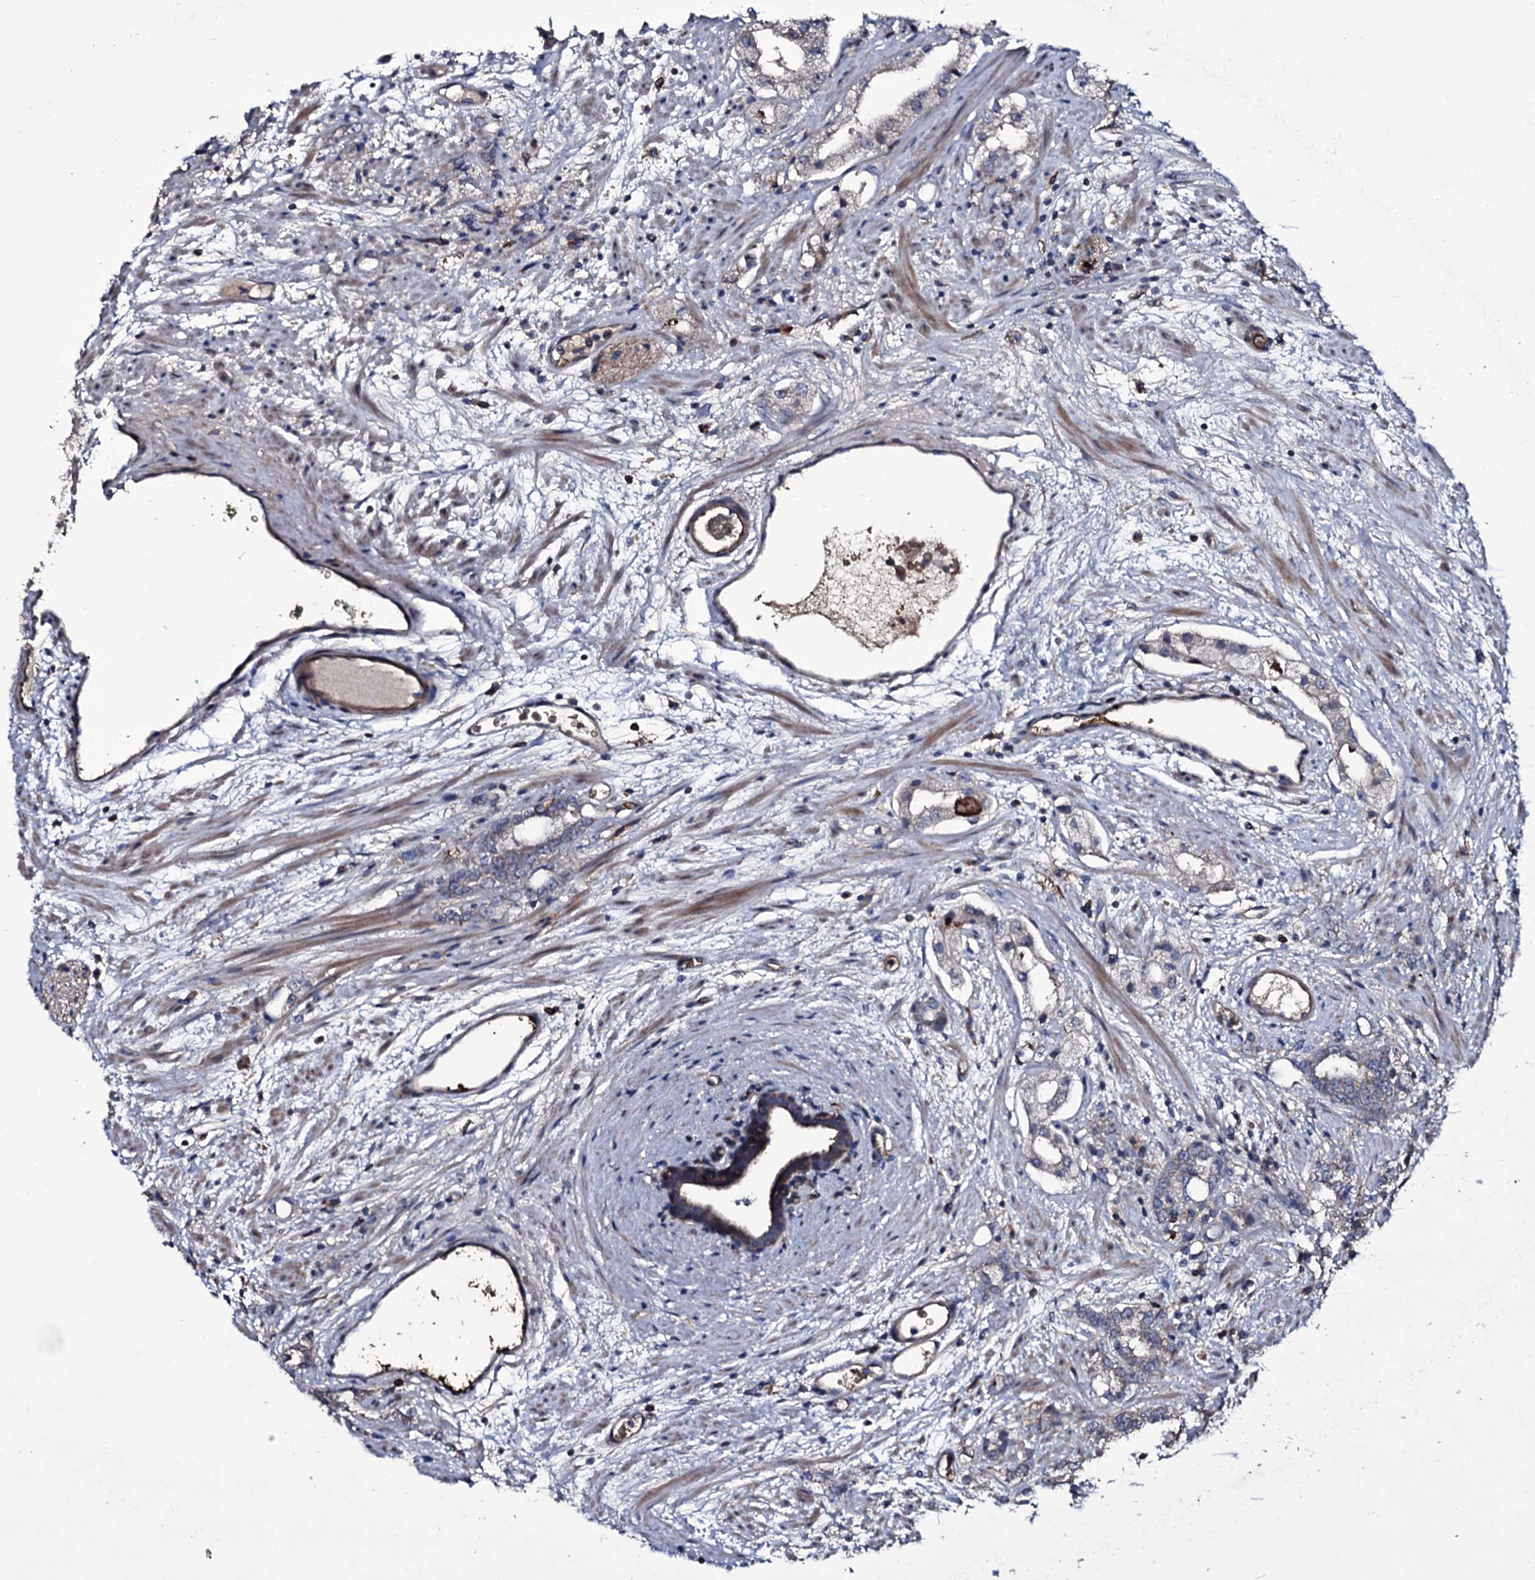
{"staining": {"intensity": "negative", "quantity": "none", "location": "none"}, "tissue": "prostate cancer", "cell_type": "Tumor cells", "image_type": "cancer", "snomed": [{"axis": "morphology", "description": "Adenocarcinoma, High grade"}, {"axis": "topography", "description": "Prostate"}], "caption": "DAB (3,3'-diaminobenzidine) immunohistochemical staining of prostate cancer (adenocarcinoma (high-grade)) demonstrates no significant positivity in tumor cells.", "gene": "ZSWIM8", "patient": {"sex": "male", "age": 64}}